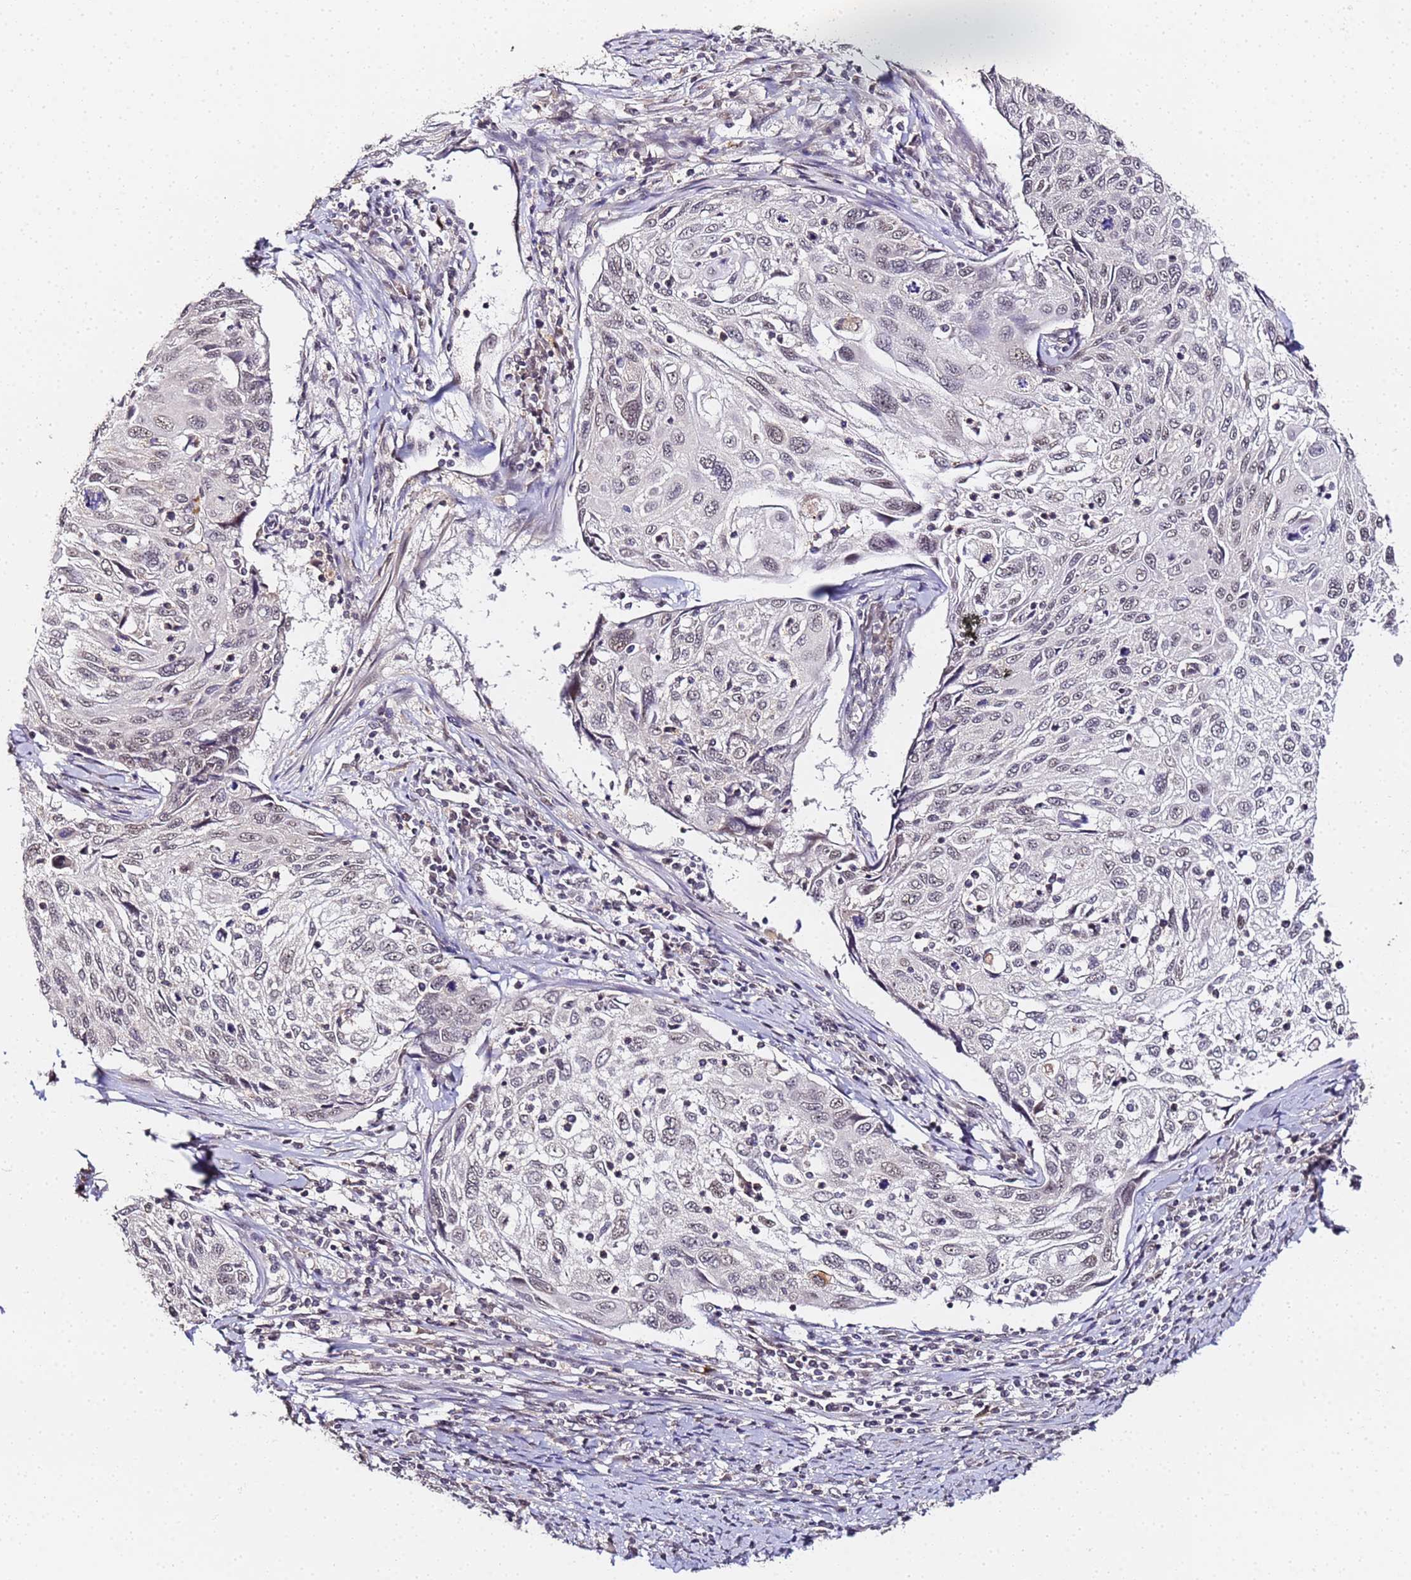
{"staining": {"intensity": "negative", "quantity": "none", "location": "none"}, "tissue": "cervical cancer", "cell_type": "Tumor cells", "image_type": "cancer", "snomed": [{"axis": "morphology", "description": "Squamous cell carcinoma, NOS"}, {"axis": "topography", "description": "Cervix"}], "caption": "This is an immunohistochemistry (IHC) image of human cervical squamous cell carcinoma. There is no expression in tumor cells.", "gene": "LSM3", "patient": {"sex": "female", "age": 70}}